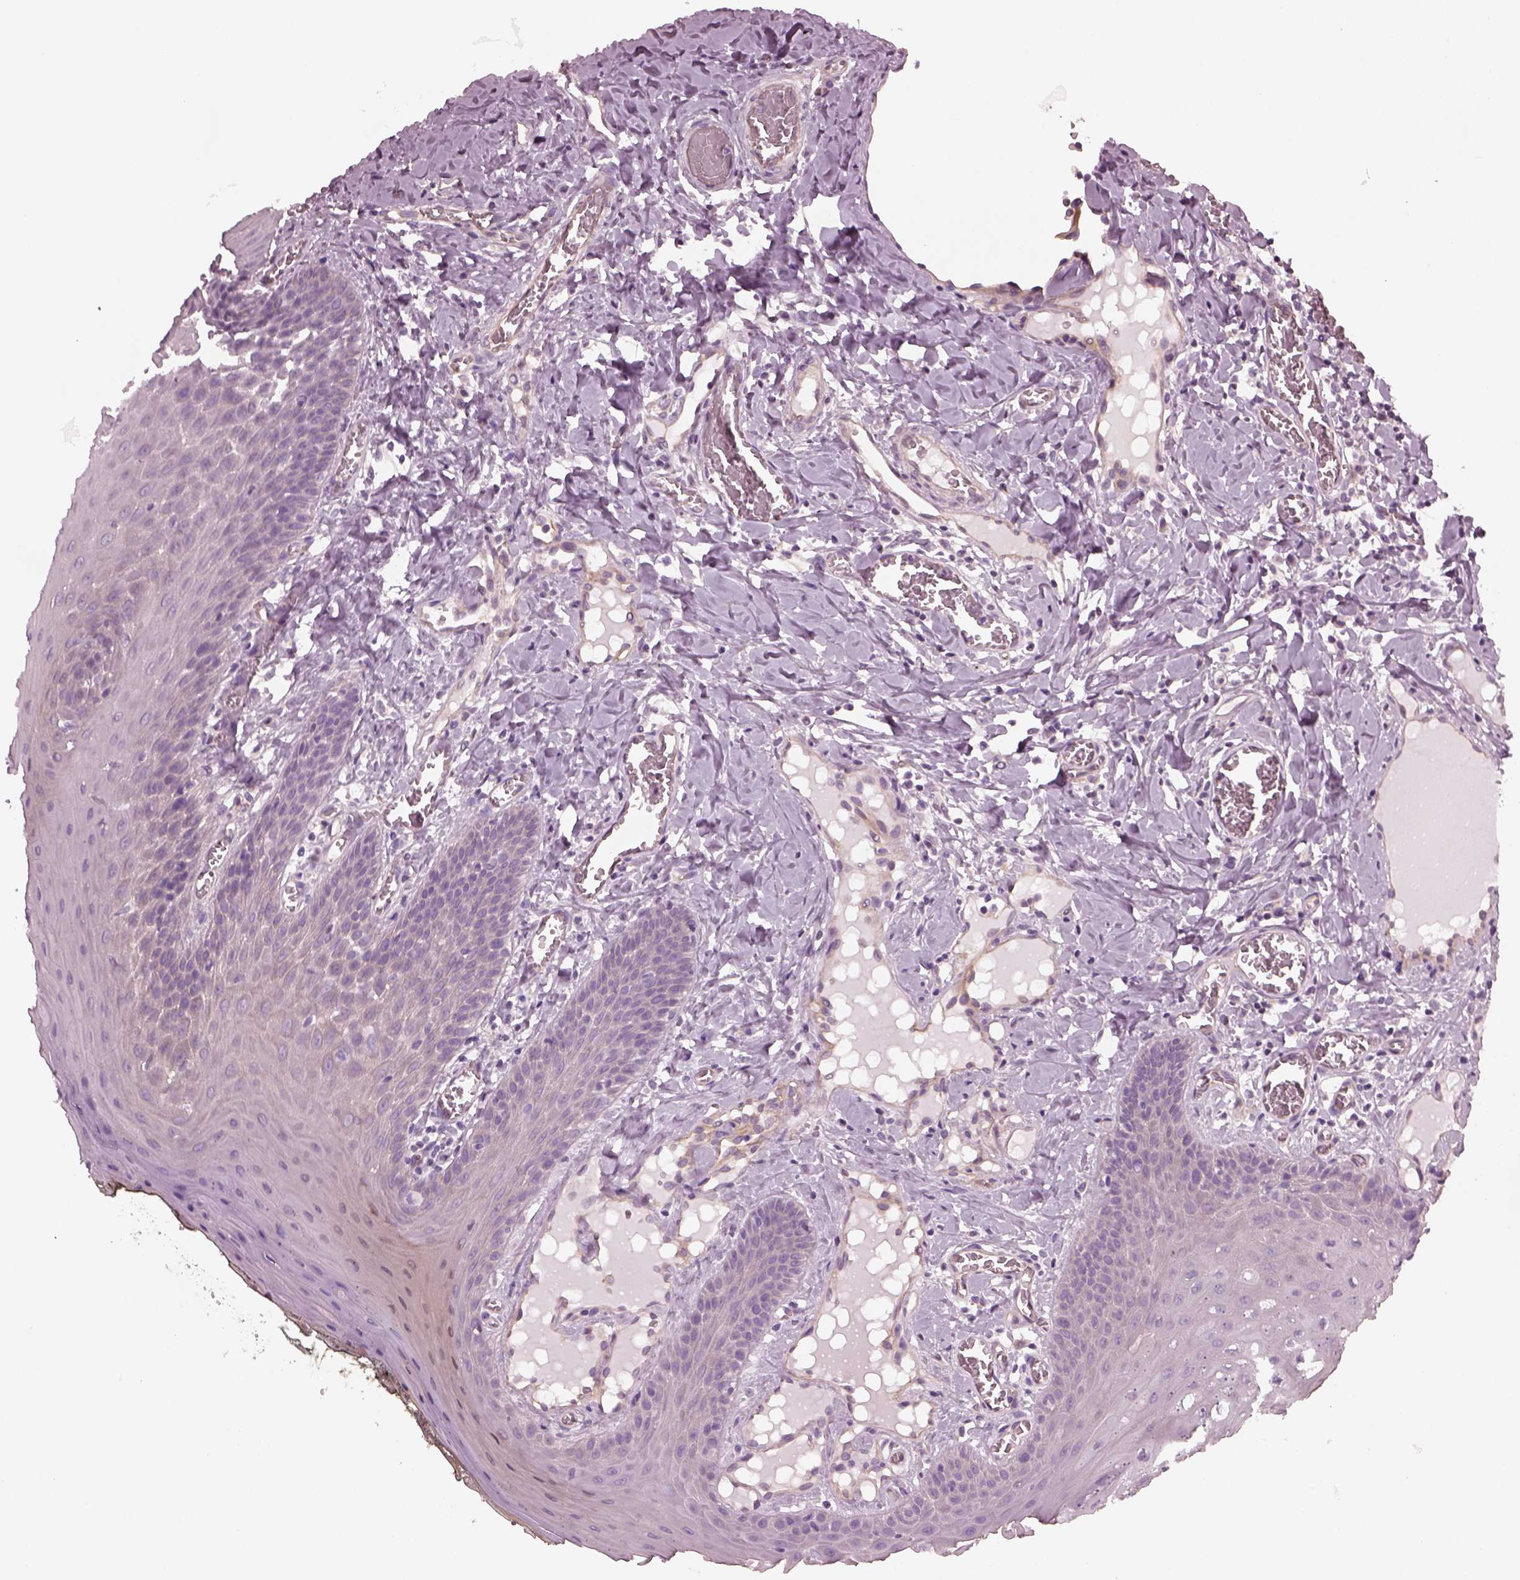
{"staining": {"intensity": "negative", "quantity": "none", "location": "none"}, "tissue": "oral mucosa", "cell_type": "Squamous epithelial cells", "image_type": "normal", "snomed": [{"axis": "morphology", "description": "Normal tissue, NOS"}, {"axis": "topography", "description": "Oral tissue"}], "caption": "An immunohistochemistry (IHC) micrograph of unremarkable oral mucosa is shown. There is no staining in squamous epithelial cells of oral mucosa.", "gene": "ODAD1", "patient": {"sex": "male", "age": 9}}